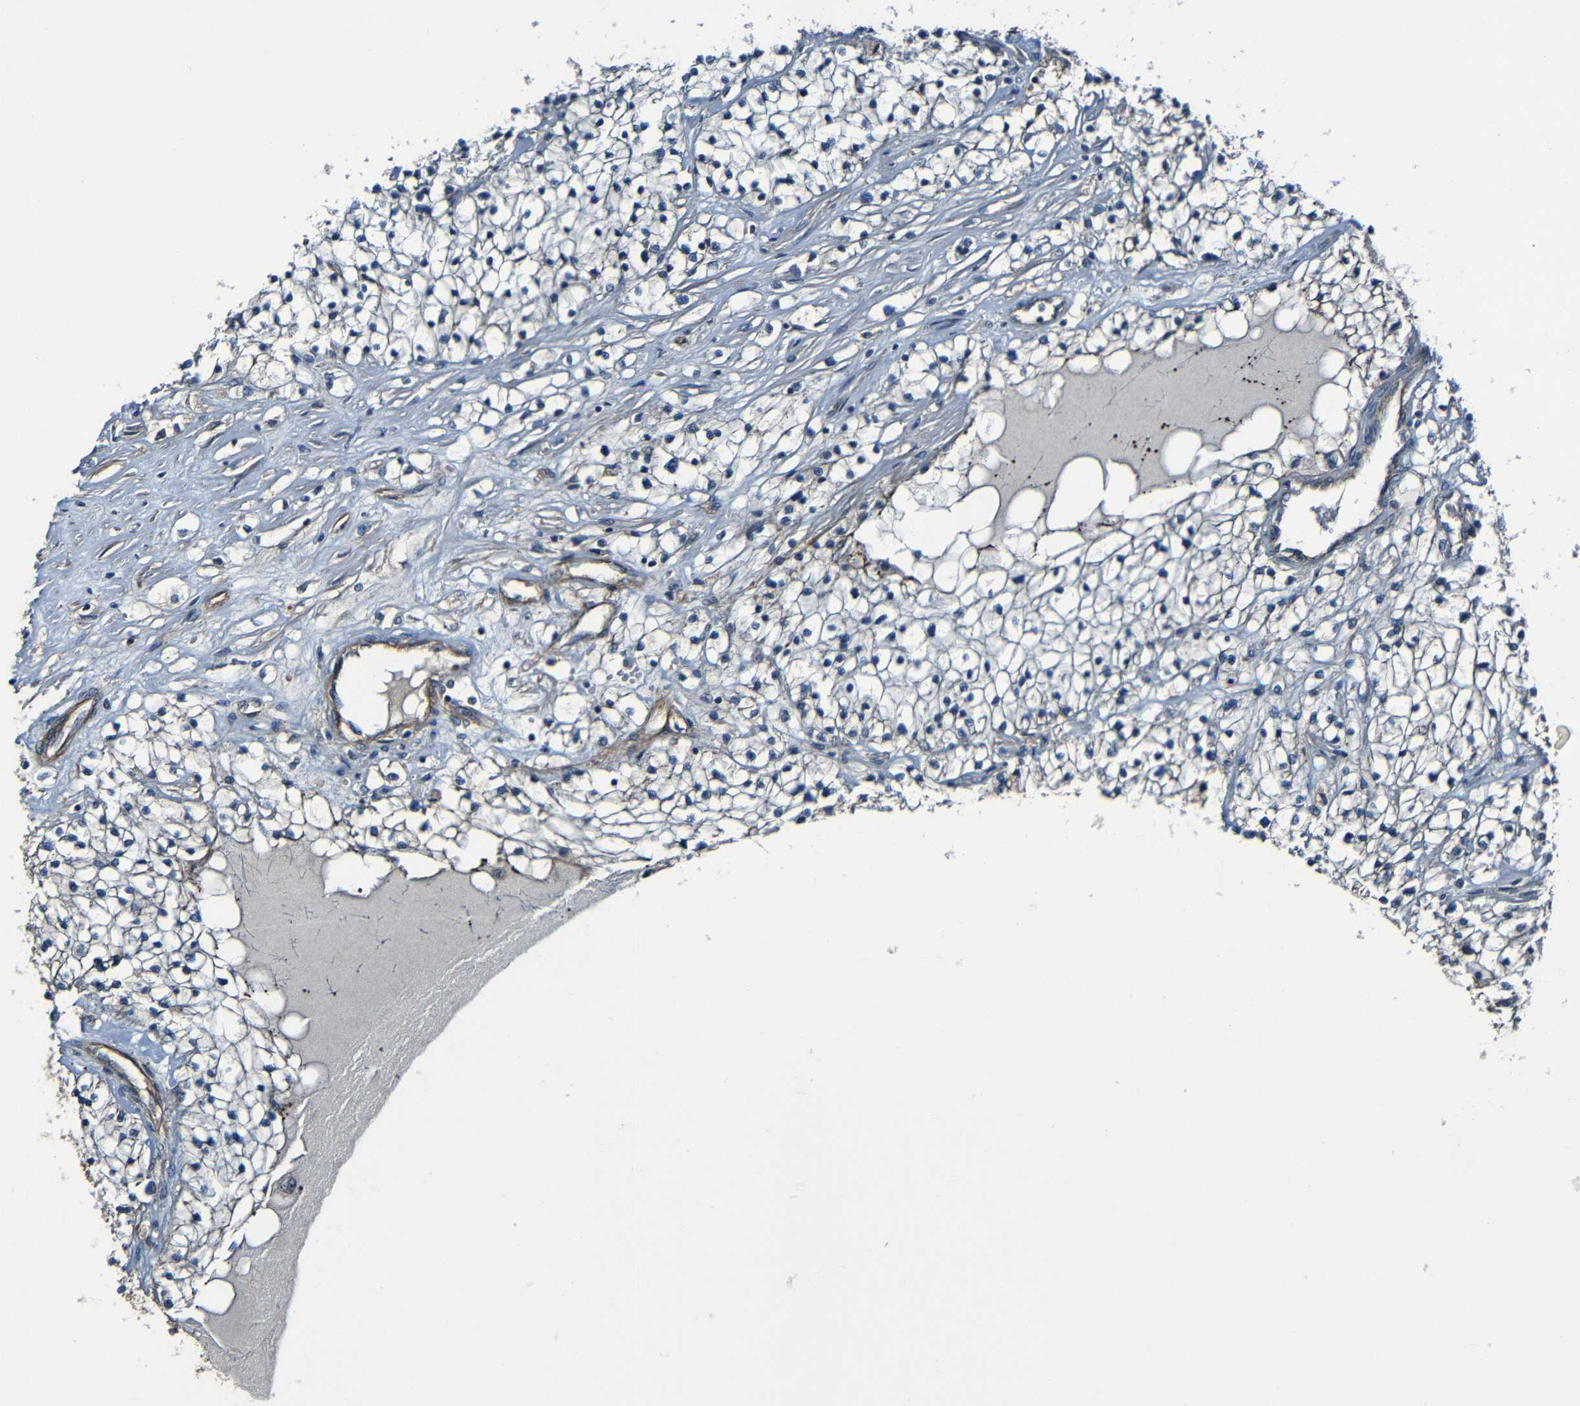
{"staining": {"intensity": "negative", "quantity": "none", "location": "none"}, "tissue": "renal cancer", "cell_type": "Tumor cells", "image_type": "cancer", "snomed": [{"axis": "morphology", "description": "Adenocarcinoma, NOS"}, {"axis": "topography", "description": "Kidney"}], "caption": "Immunohistochemistry image of neoplastic tissue: renal cancer stained with DAB (3,3'-diaminobenzidine) exhibits no significant protein positivity in tumor cells. (Brightfield microscopy of DAB IHC at high magnification).", "gene": "LGR5", "patient": {"sex": "male", "age": 68}}